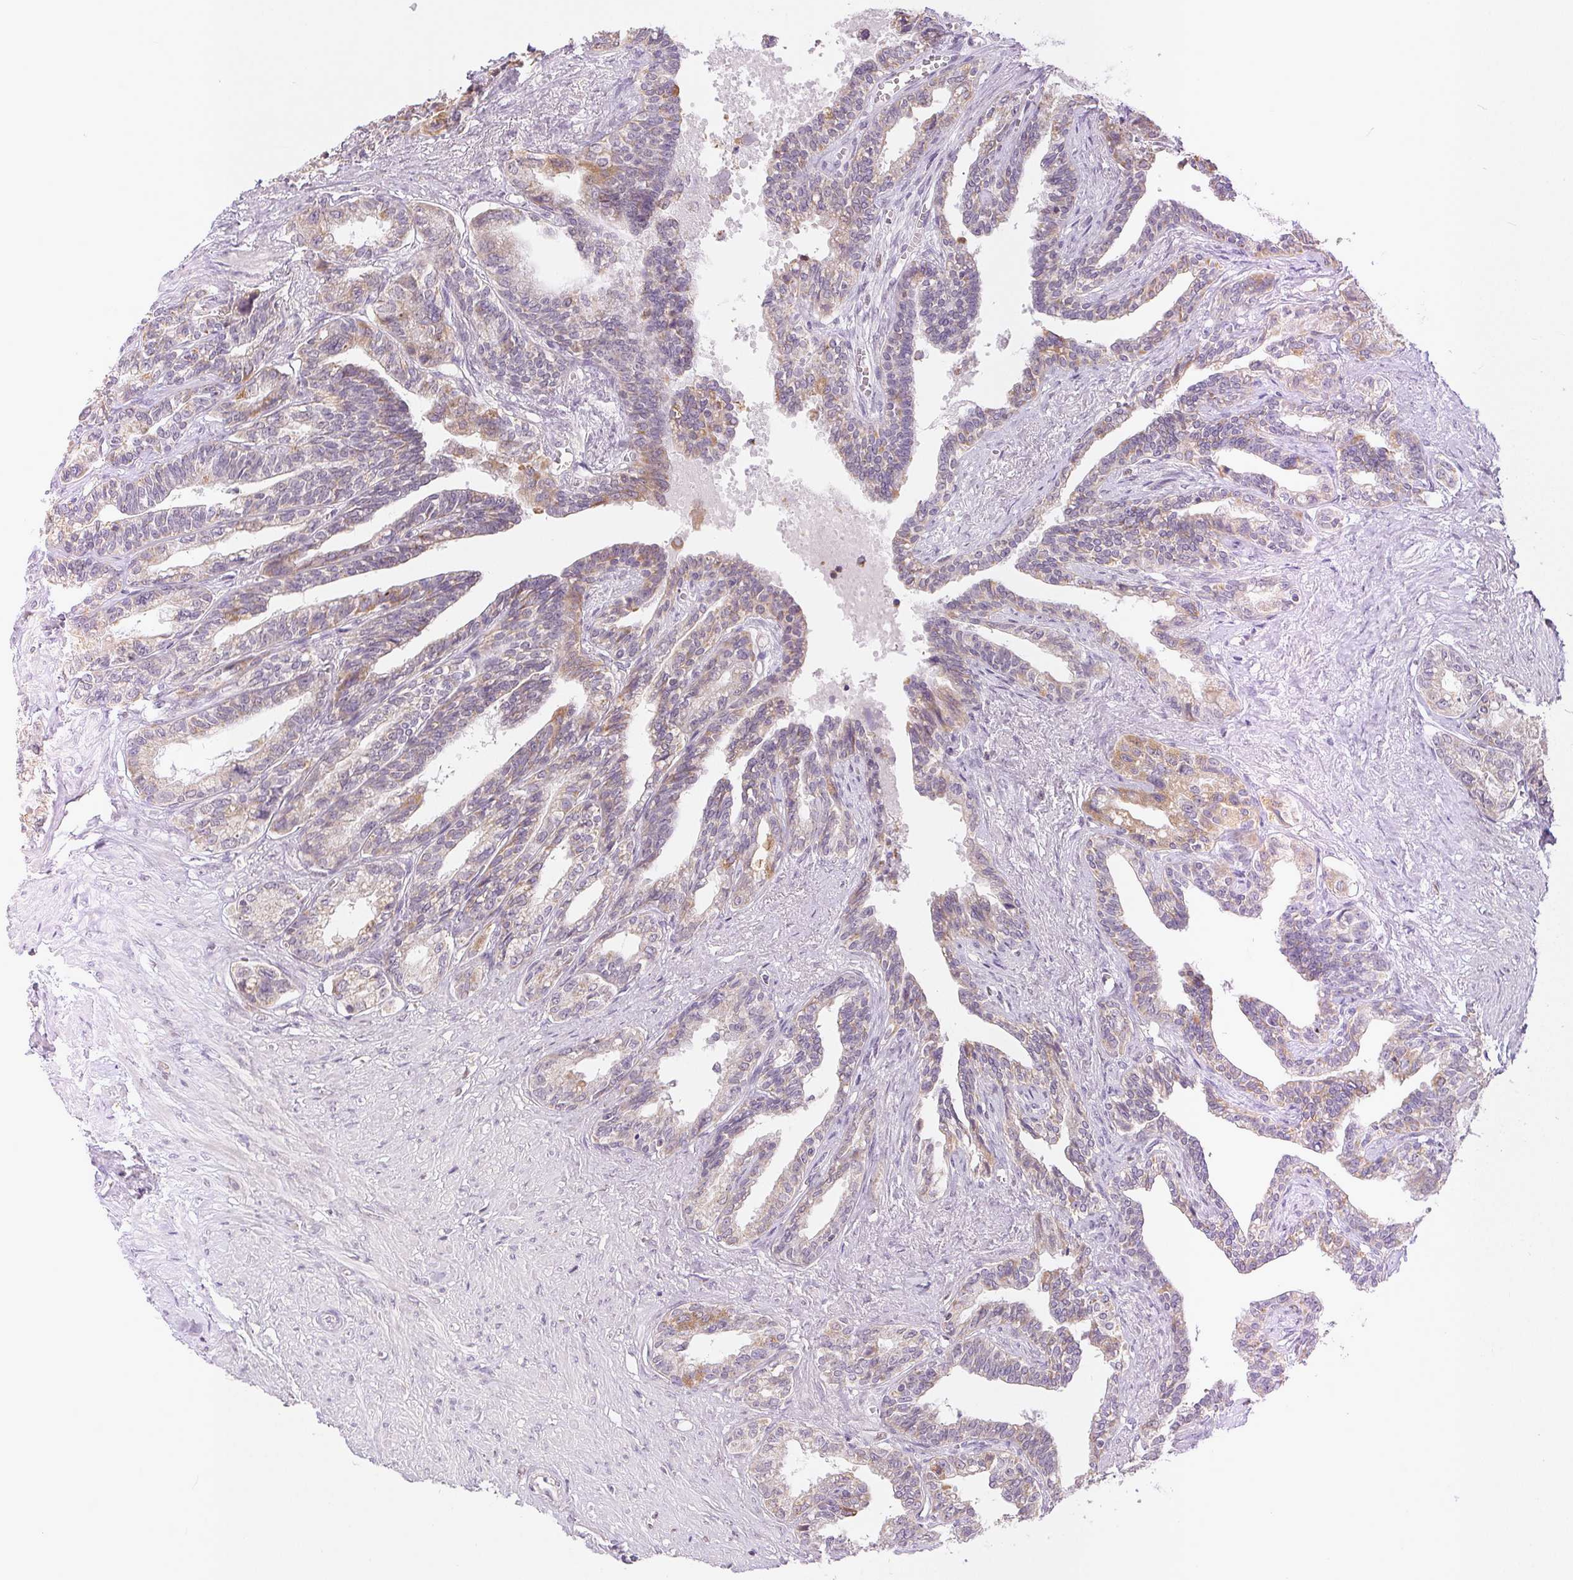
{"staining": {"intensity": "moderate", "quantity": "<25%", "location": "cytoplasmic/membranous"}, "tissue": "seminal vesicle", "cell_type": "Glandular cells", "image_type": "normal", "snomed": [{"axis": "morphology", "description": "Normal tissue, NOS"}, {"axis": "morphology", "description": "Urothelial carcinoma, NOS"}, {"axis": "topography", "description": "Urinary bladder"}, {"axis": "topography", "description": "Seminal veicle"}], "caption": "A high-resolution photomicrograph shows immunohistochemistry staining of normal seminal vesicle, which exhibits moderate cytoplasmic/membranous staining in approximately <25% of glandular cells.", "gene": "POU2F2", "patient": {"sex": "male", "age": 76}}